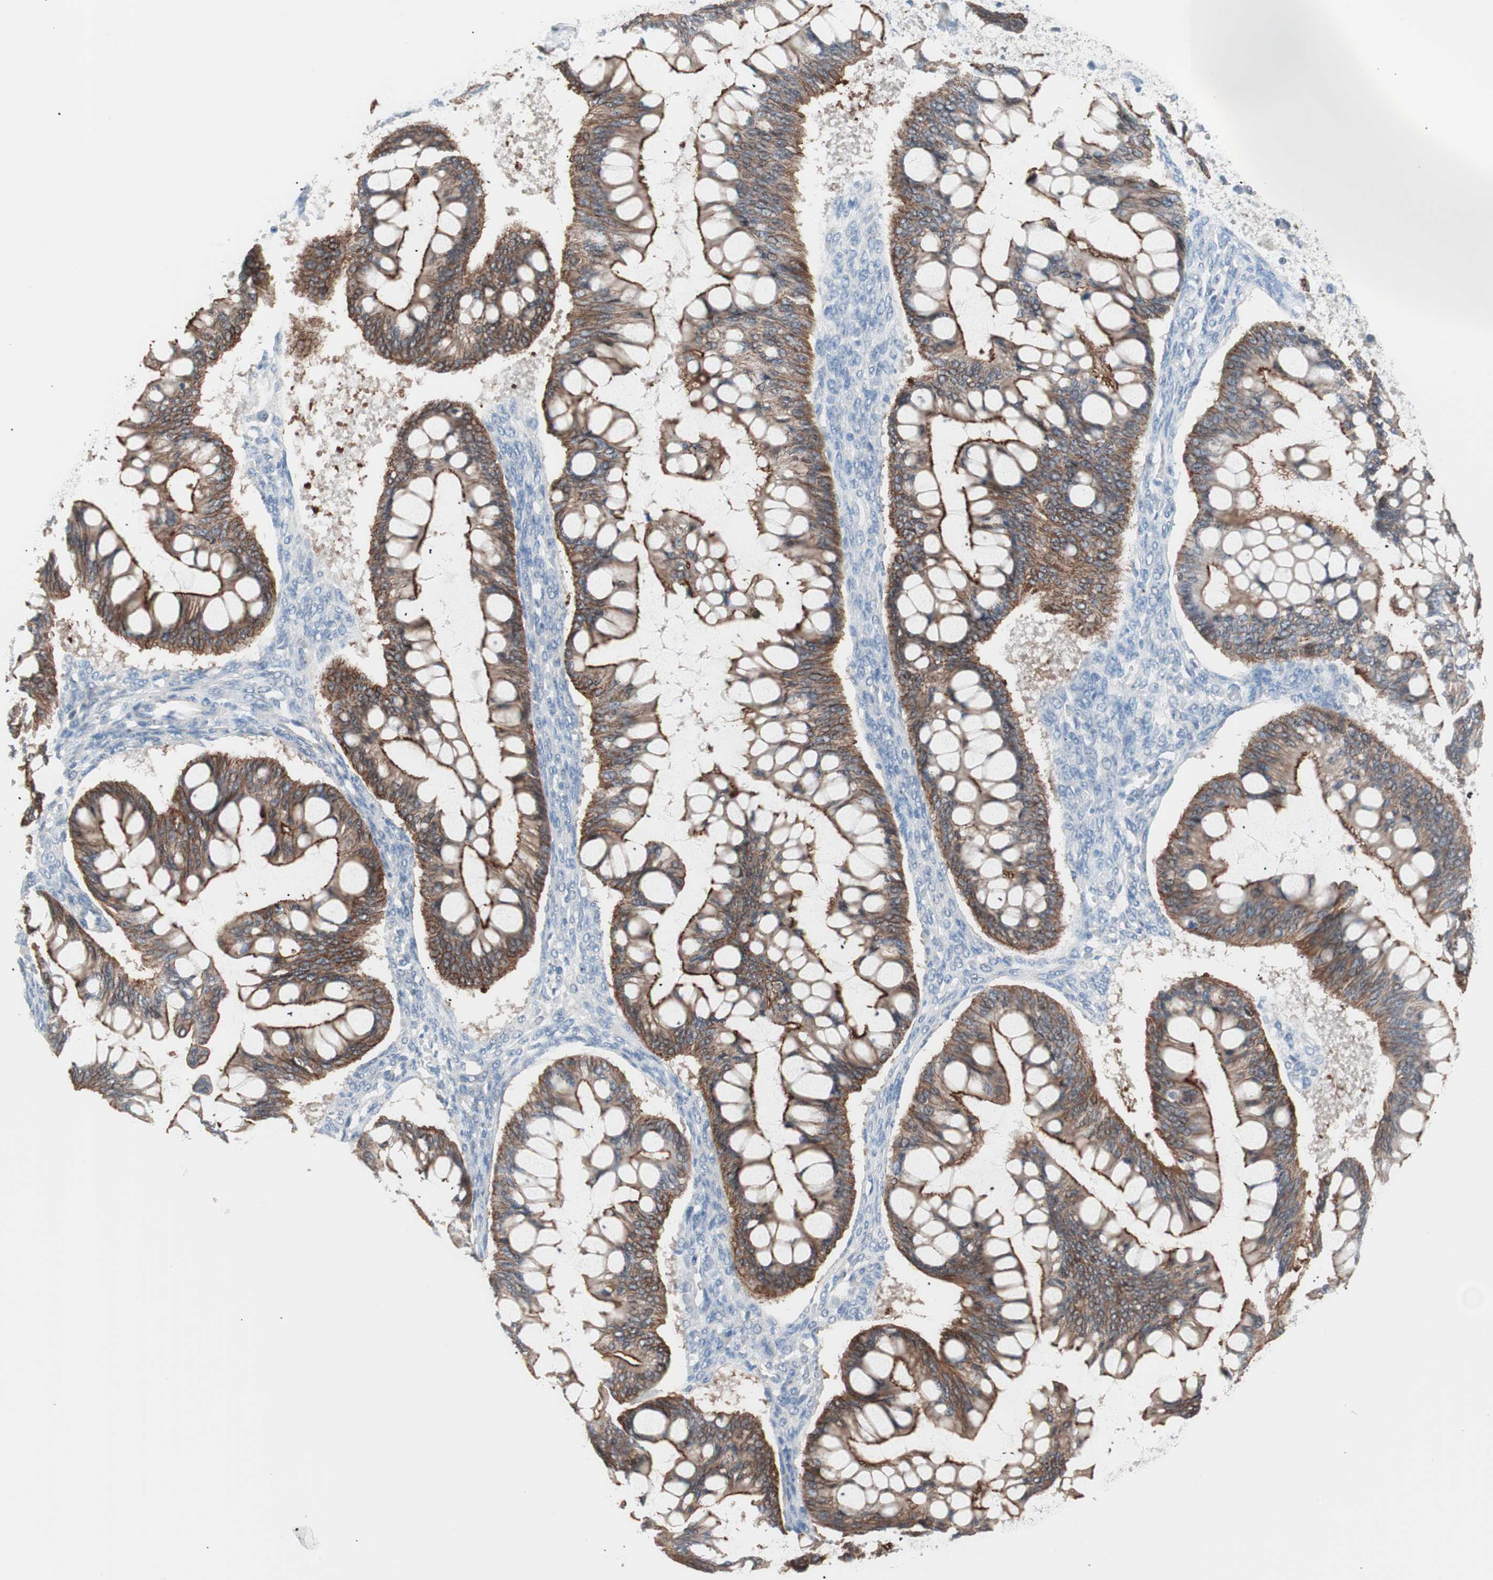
{"staining": {"intensity": "strong", "quantity": ">75%", "location": "cytoplasmic/membranous"}, "tissue": "ovarian cancer", "cell_type": "Tumor cells", "image_type": "cancer", "snomed": [{"axis": "morphology", "description": "Cystadenocarcinoma, mucinous, NOS"}, {"axis": "topography", "description": "Ovary"}], "caption": "There is high levels of strong cytoplasmic/membranous staining in tumor cells of mucinous cystadenocarcinoma (ovarian), as demonstrated by immunohistochemical staining (brown color).", "gene": "VIL1", "patient": {"sex": "female", "age": 73}}